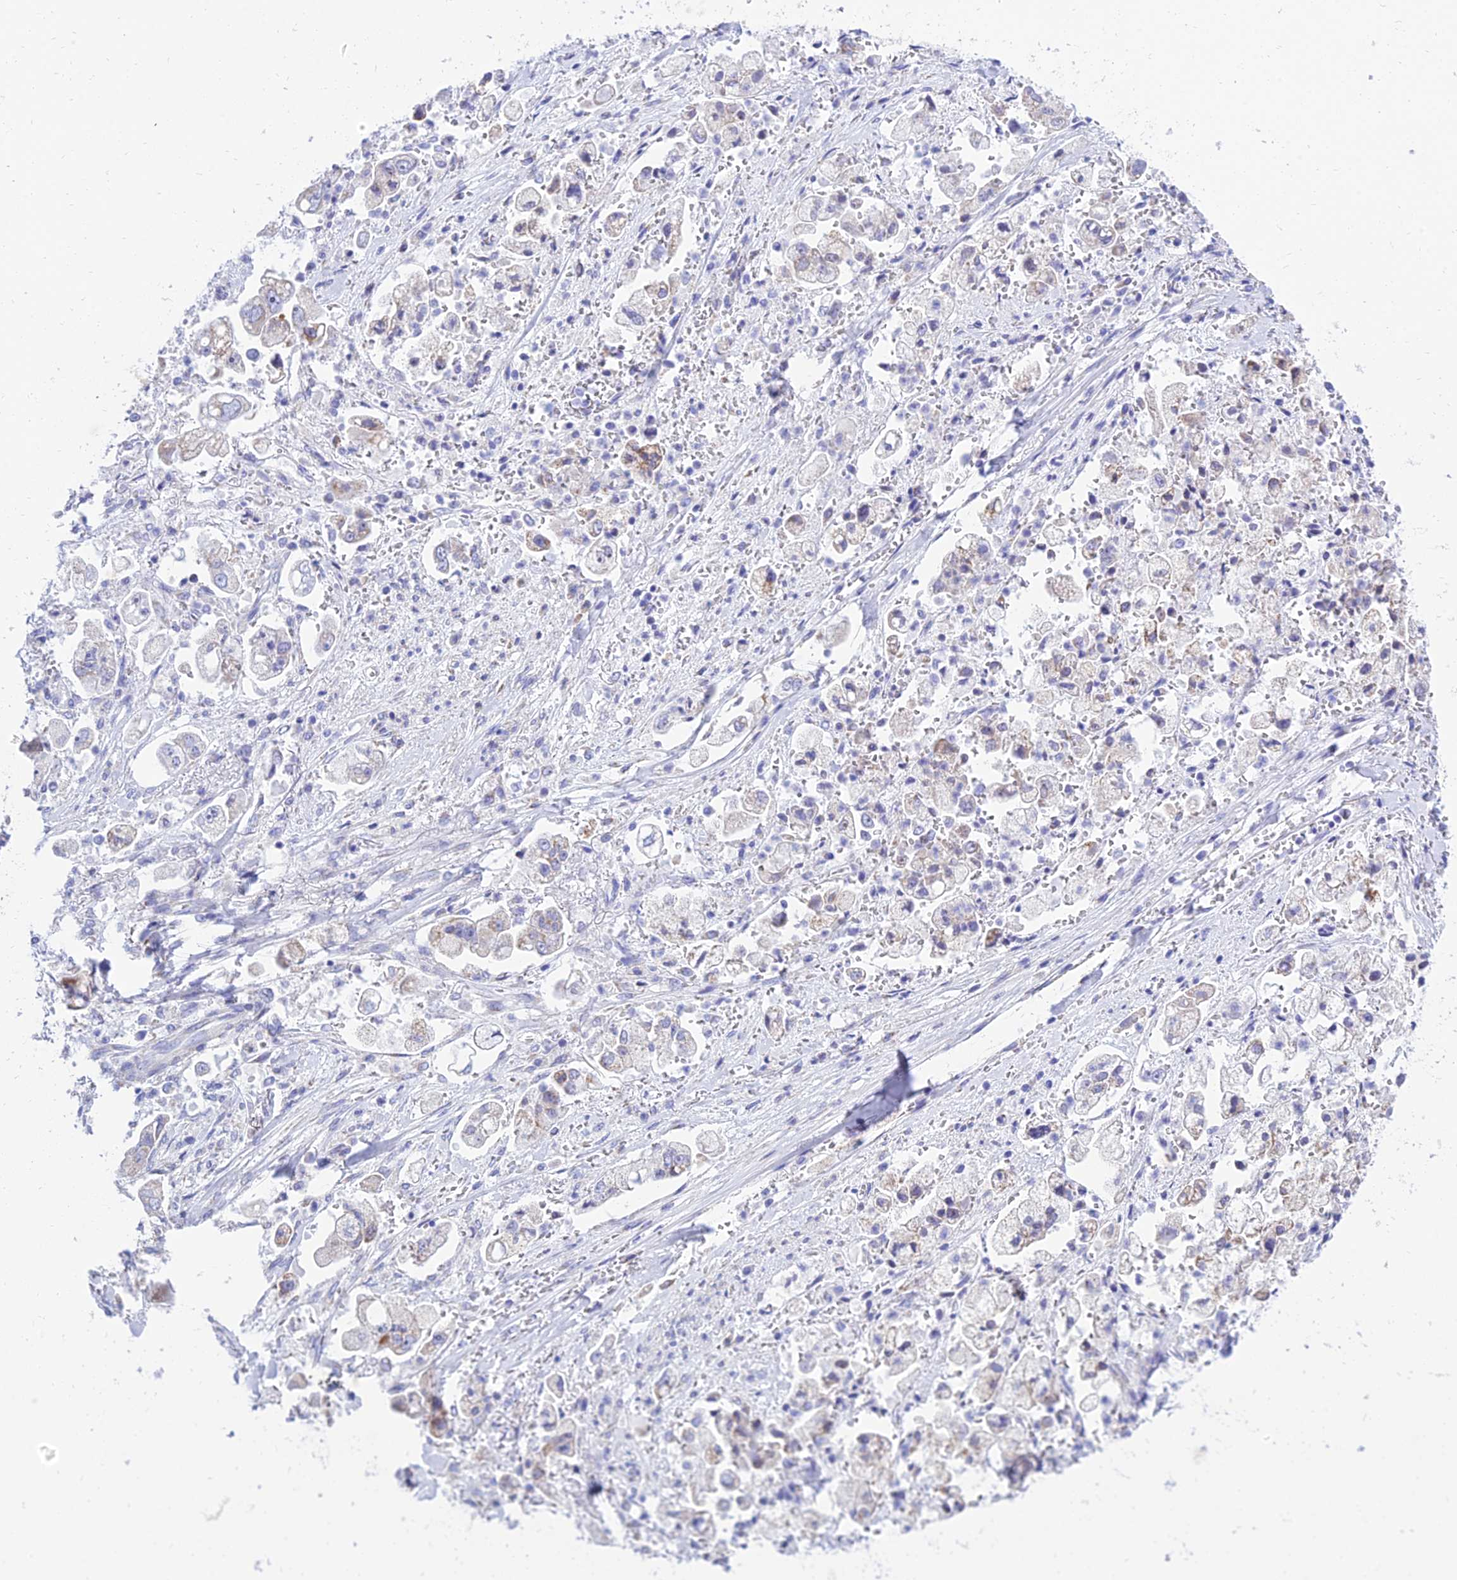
{"staining": {"intensity": "moderate", "quantity": "<25%", "location": "cytoplasmic/membranous"}, "tissue": "stomach cancer", "cell_type": "Tumor cells", "image_type": "cancer", "snomed": [{"axis": "morphology", "description": "Adenocarcinoma, NOS"}, {"axis": "topography", "description": "Stomach"}], "caption": "A brown stain labels moderate cytoplasmic/membranous staining of a protein in stomach adenocarcinoma tumor cells.", "gene": "PKN3", "patient": {"sex": "male", "age": 62}}